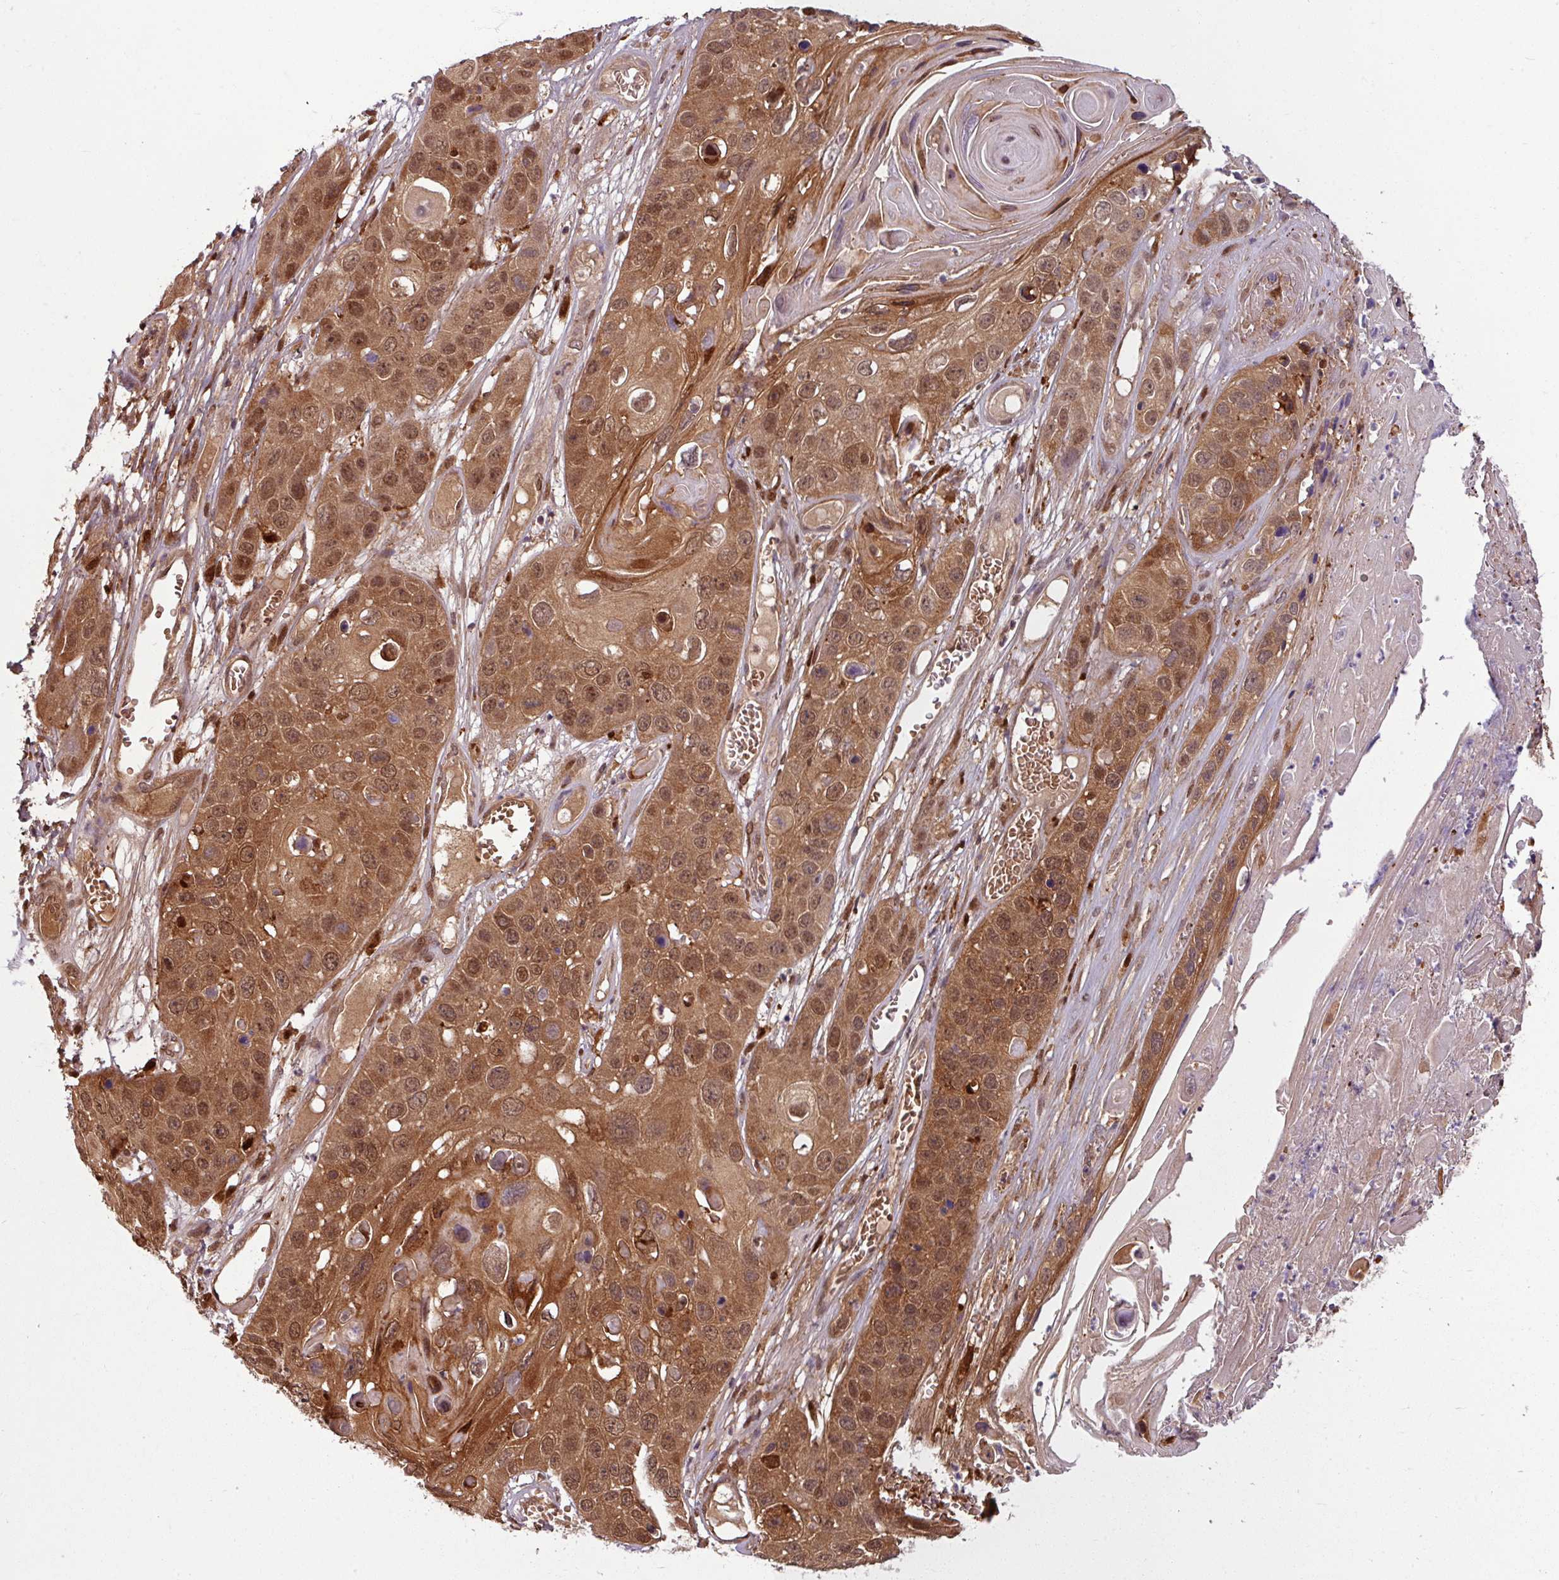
{"staining": {"intensity": "moderate", "quantity": ">75%", "location": "cytoplasmic/membranous,nuclear"}, "tissue": "skin cancer", "cell_type": "Tumor cells", "image_type": "cancer", "snomed": [{"axis": "morphology", "description": "Squamous cell carcinoma, NOS"}, {"axis": "topography", "description": "Skin"}], "caption": "Tumor cells show moderate cytoplasmic/membranous and nuclear expression in about >75% of cells in skin cancer (squamous cell carcinoma). The protein of interest is shown in brown color, while the nuclei are stained blue.", "gene": "KCTD11", "patient": {"sex": "male", "age": 55}}